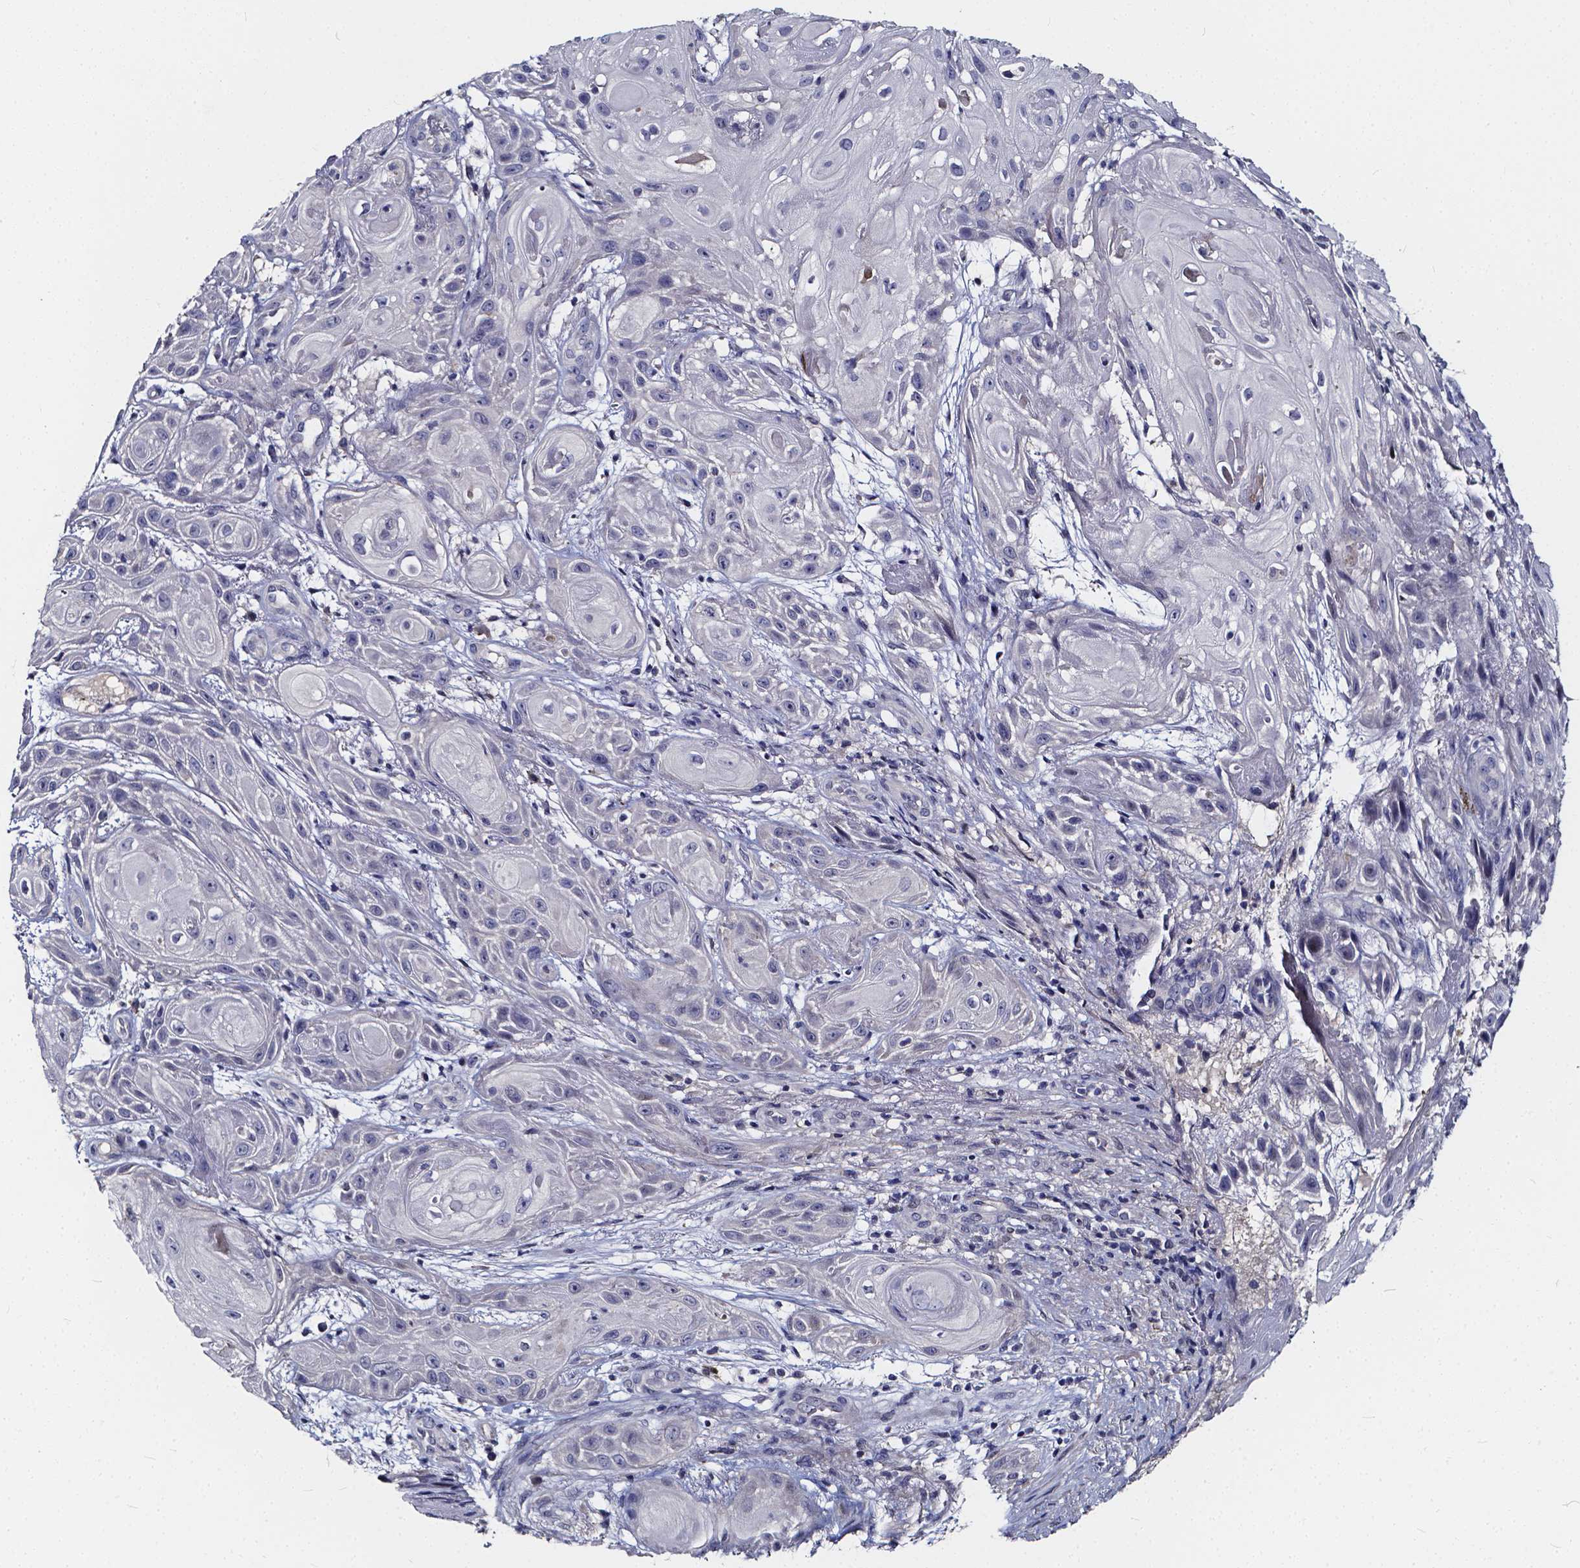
{"staining": {"intensity": "negative", "quantity": "none", "location": "none"}, "tissue": "skin cancer", "cell_type": "Tumor cells", "image_type": "cancer", "snomed": [{"axis": "morphology", "description": "Squamous cell carcinoma, NOS"}, {"axis": "topography", "description": "Skin"}], "caption": "IHC of skin cancer shows no positivity in tumor cells.", "gene": "SOWAHA", "patient": {"sex": "male", "age": 62}}